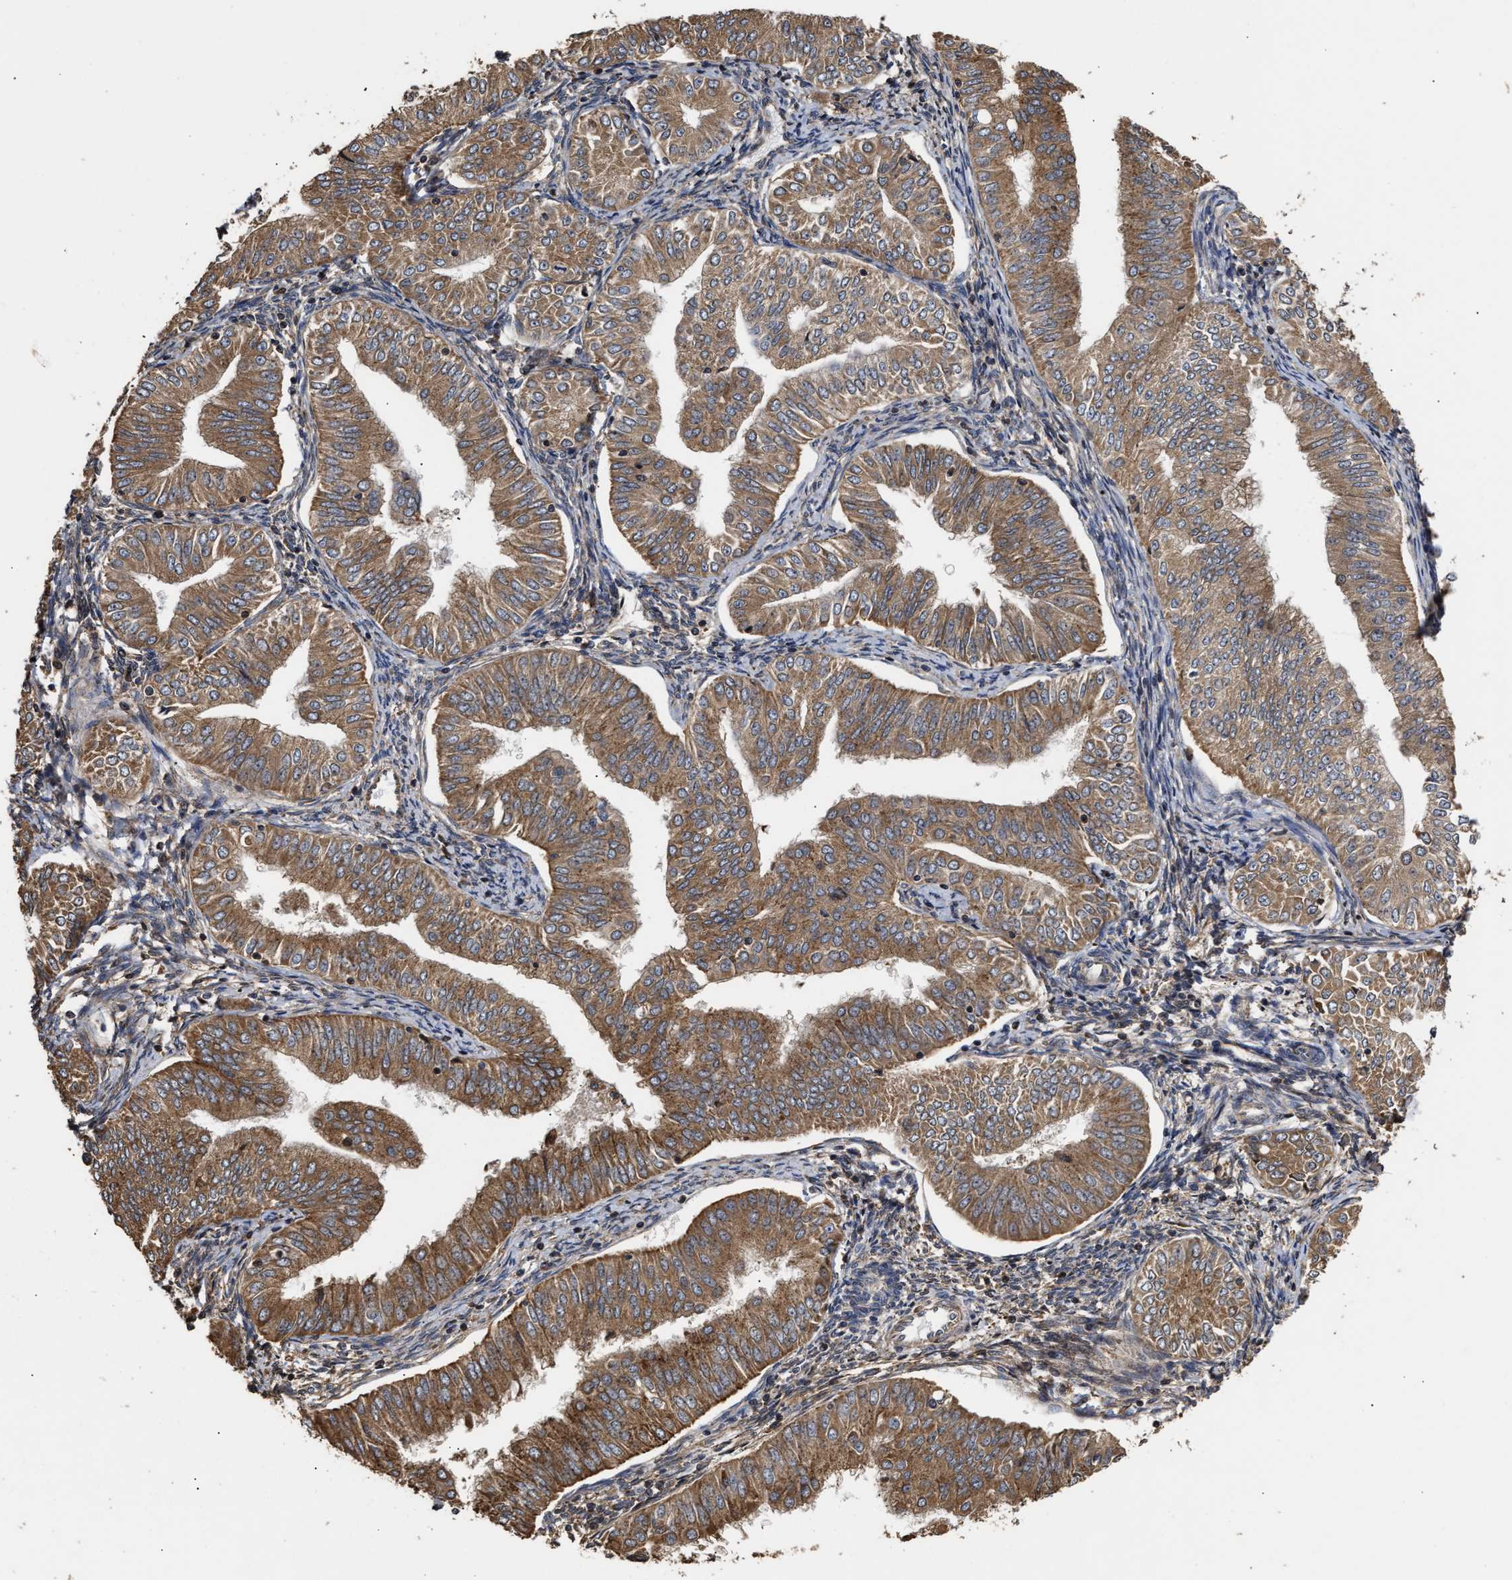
{"staining": {"intensity": "moderate", "quantity": ">75%", "location": "cytoplasmic/membranous"}, "tissue": "endometrial cancer", "cell_type": "Tumor cells", "image_type": "cancer", "snomed": [{"axis": "morphology", "description": "Normal tissue, NOS"}, {"axis": "morphology", "description": "Adenocarcinoma, NOS"}, {"axis": "topography", "description": "Endometrium"}], "caption": "Tumor cells reveal moderate cytoplasmic/membranous expression in about >75% of cells in endometrial adenocarcinoma.", "gene": "GOSR1", "patient": {"sex": "female", "age": 53}}